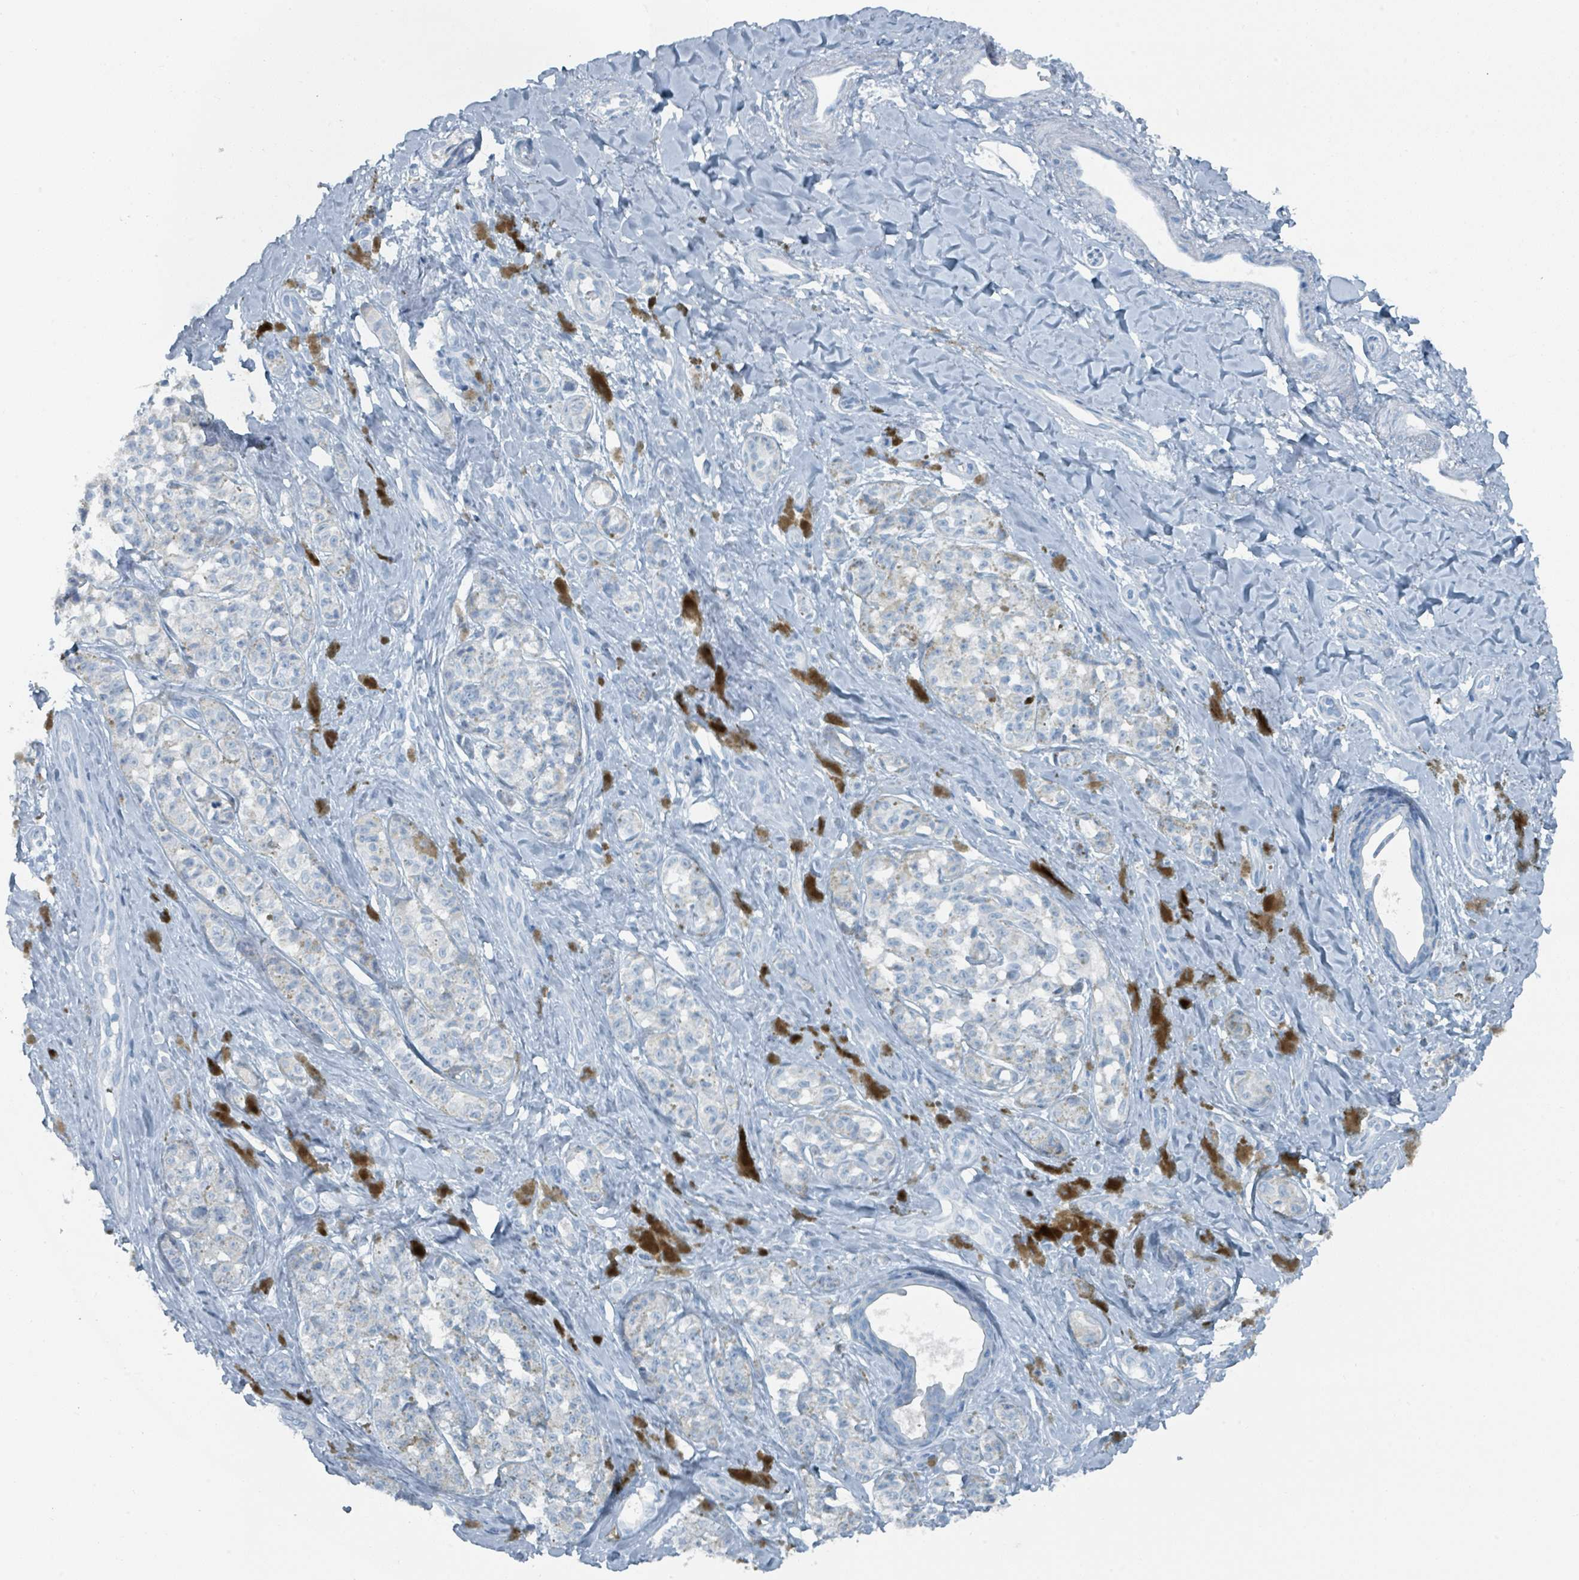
{"staining": {"intensity": "negative", "quantity": "none", "location": "none"}, "tissue": "melanoma", "cell_type": "Tumor cells", "image_type": "cancer", "snomed": [{"axis": "morphology", "description": "Malignant melanoma, NOS"}, {"axis": "topography", "description": "Skin"}], "caption": "IHC histopathology image of human malignant melanoma stained for a protein (brown), which demonstrates no expression in tumor cells.", "gene": "GAMT", "patient": {"sex": "female", "age": 65}}